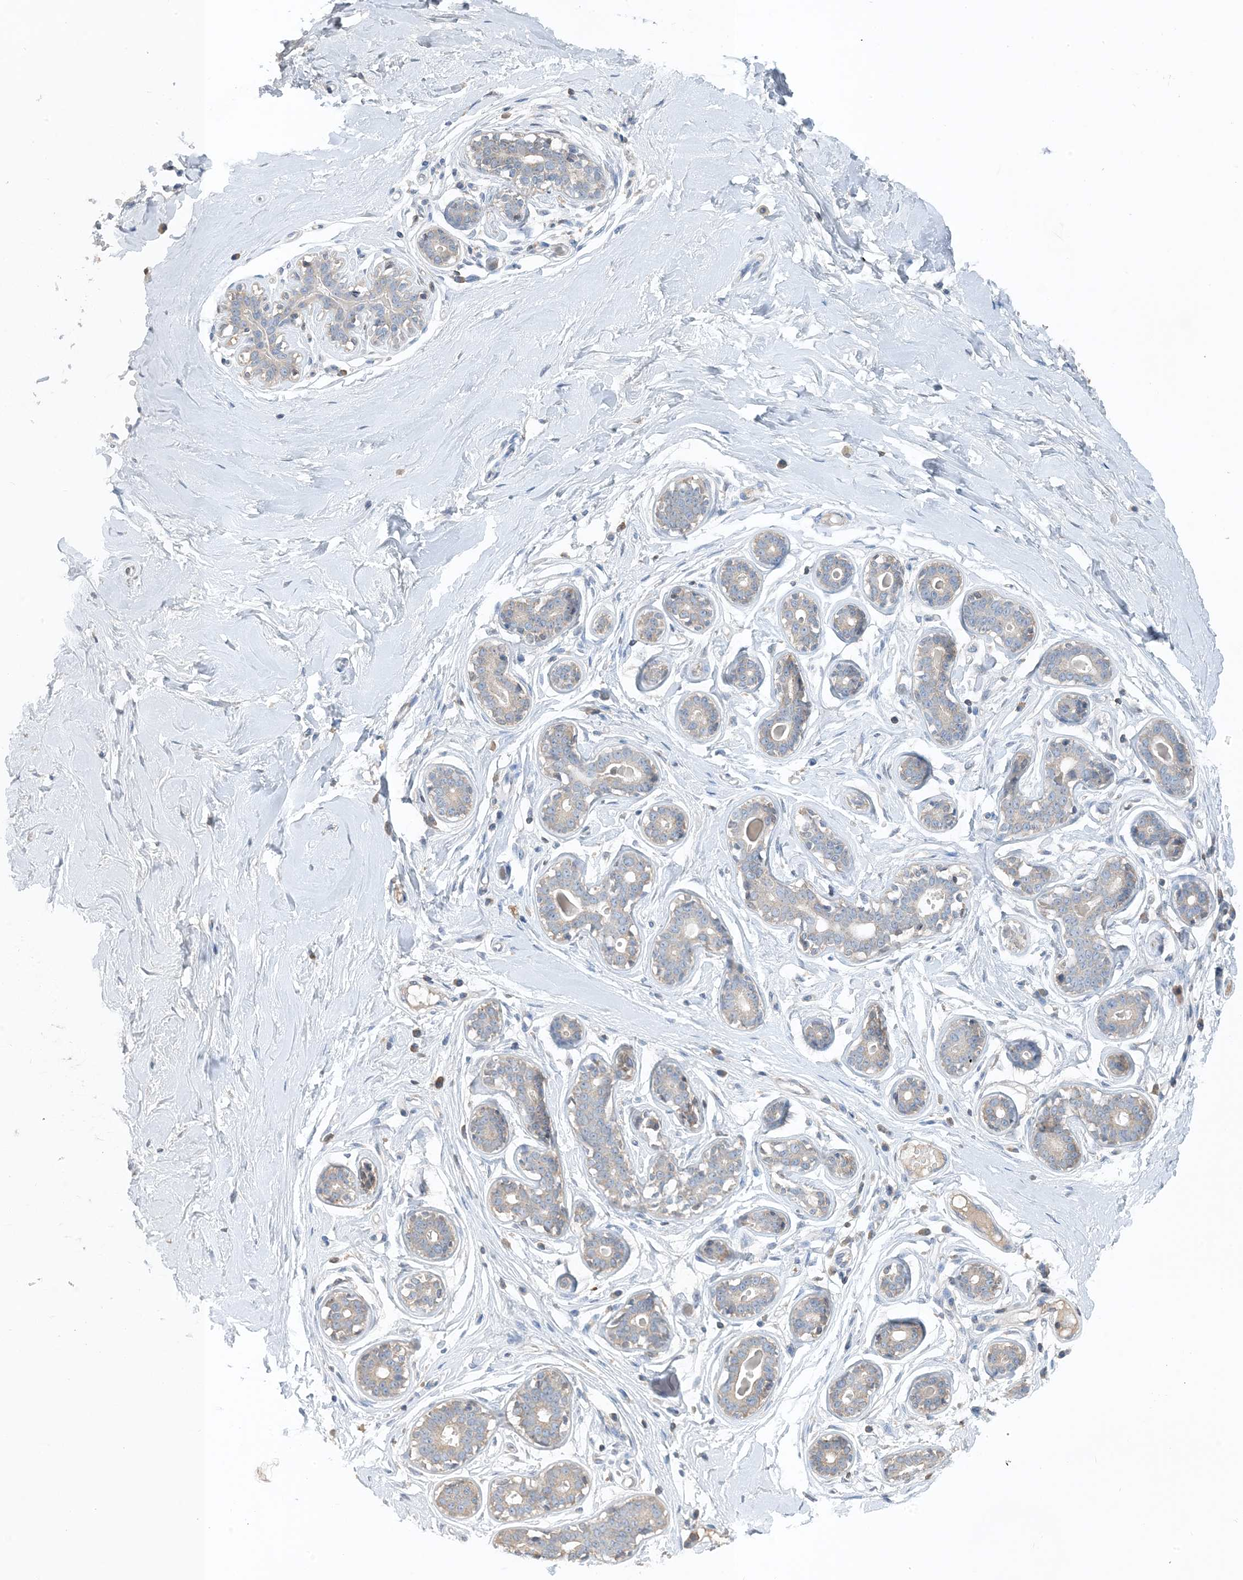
{"staining": {"intensity": "negative", "quantity": "none", "location": "none"}, "tissue": "breast", "cell_type": "Adipocytes", "image_type": "normal", "snomed": [{"axis": "morphology", "description": "Normal tissue, NOS"}, {"axis": "morphology", "description": "Adenoma, NOS"}, {"axis": "topography", "description": "Breast"}], "caption": "This is an immunohistochemistry (IHC) micrograph of benign breast. There is no positivity in adipocytes.", "gene": "CTRL", "patient": {"sex": "female", "age": 23}}